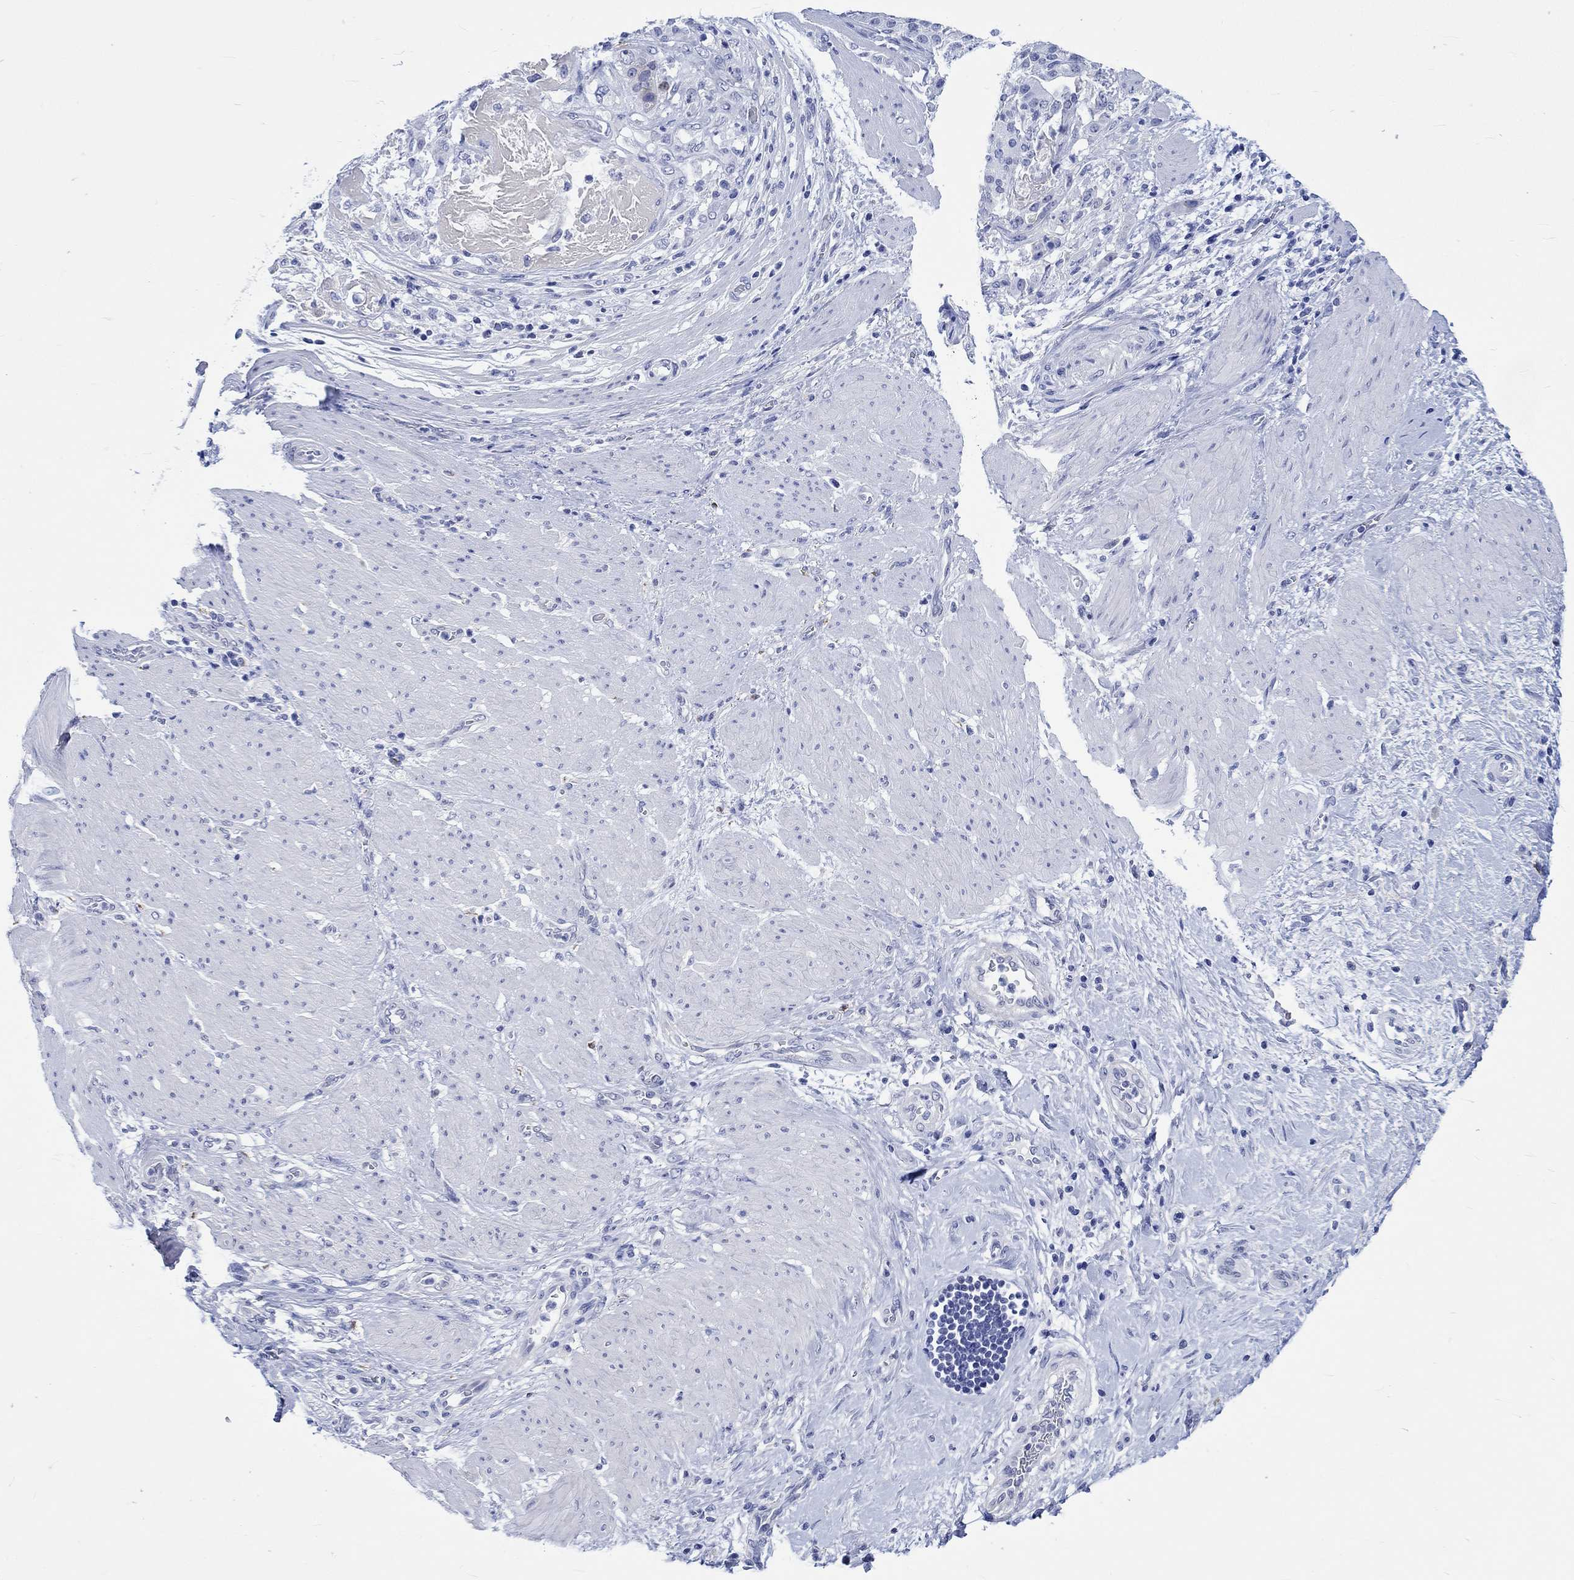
{"staining": {"intensity": "negative", "quantity": "none", "location": "none"}, "tissue": "stomach cancer", "cell_type": "Tumor cells", "image_type": "cancer", "snomed": [{"axis": "morphology", "description": "Adenocarcinoma, NOS"}, {"axis": "topography", "description": "Stomach"}], "caption": "DAB immunohistochemical staining of stomach adenocarcinoma displays no significant positivity in tumor cells.", "gene": "KLHL33", "patient": {"sex": "male", "age": 48}}